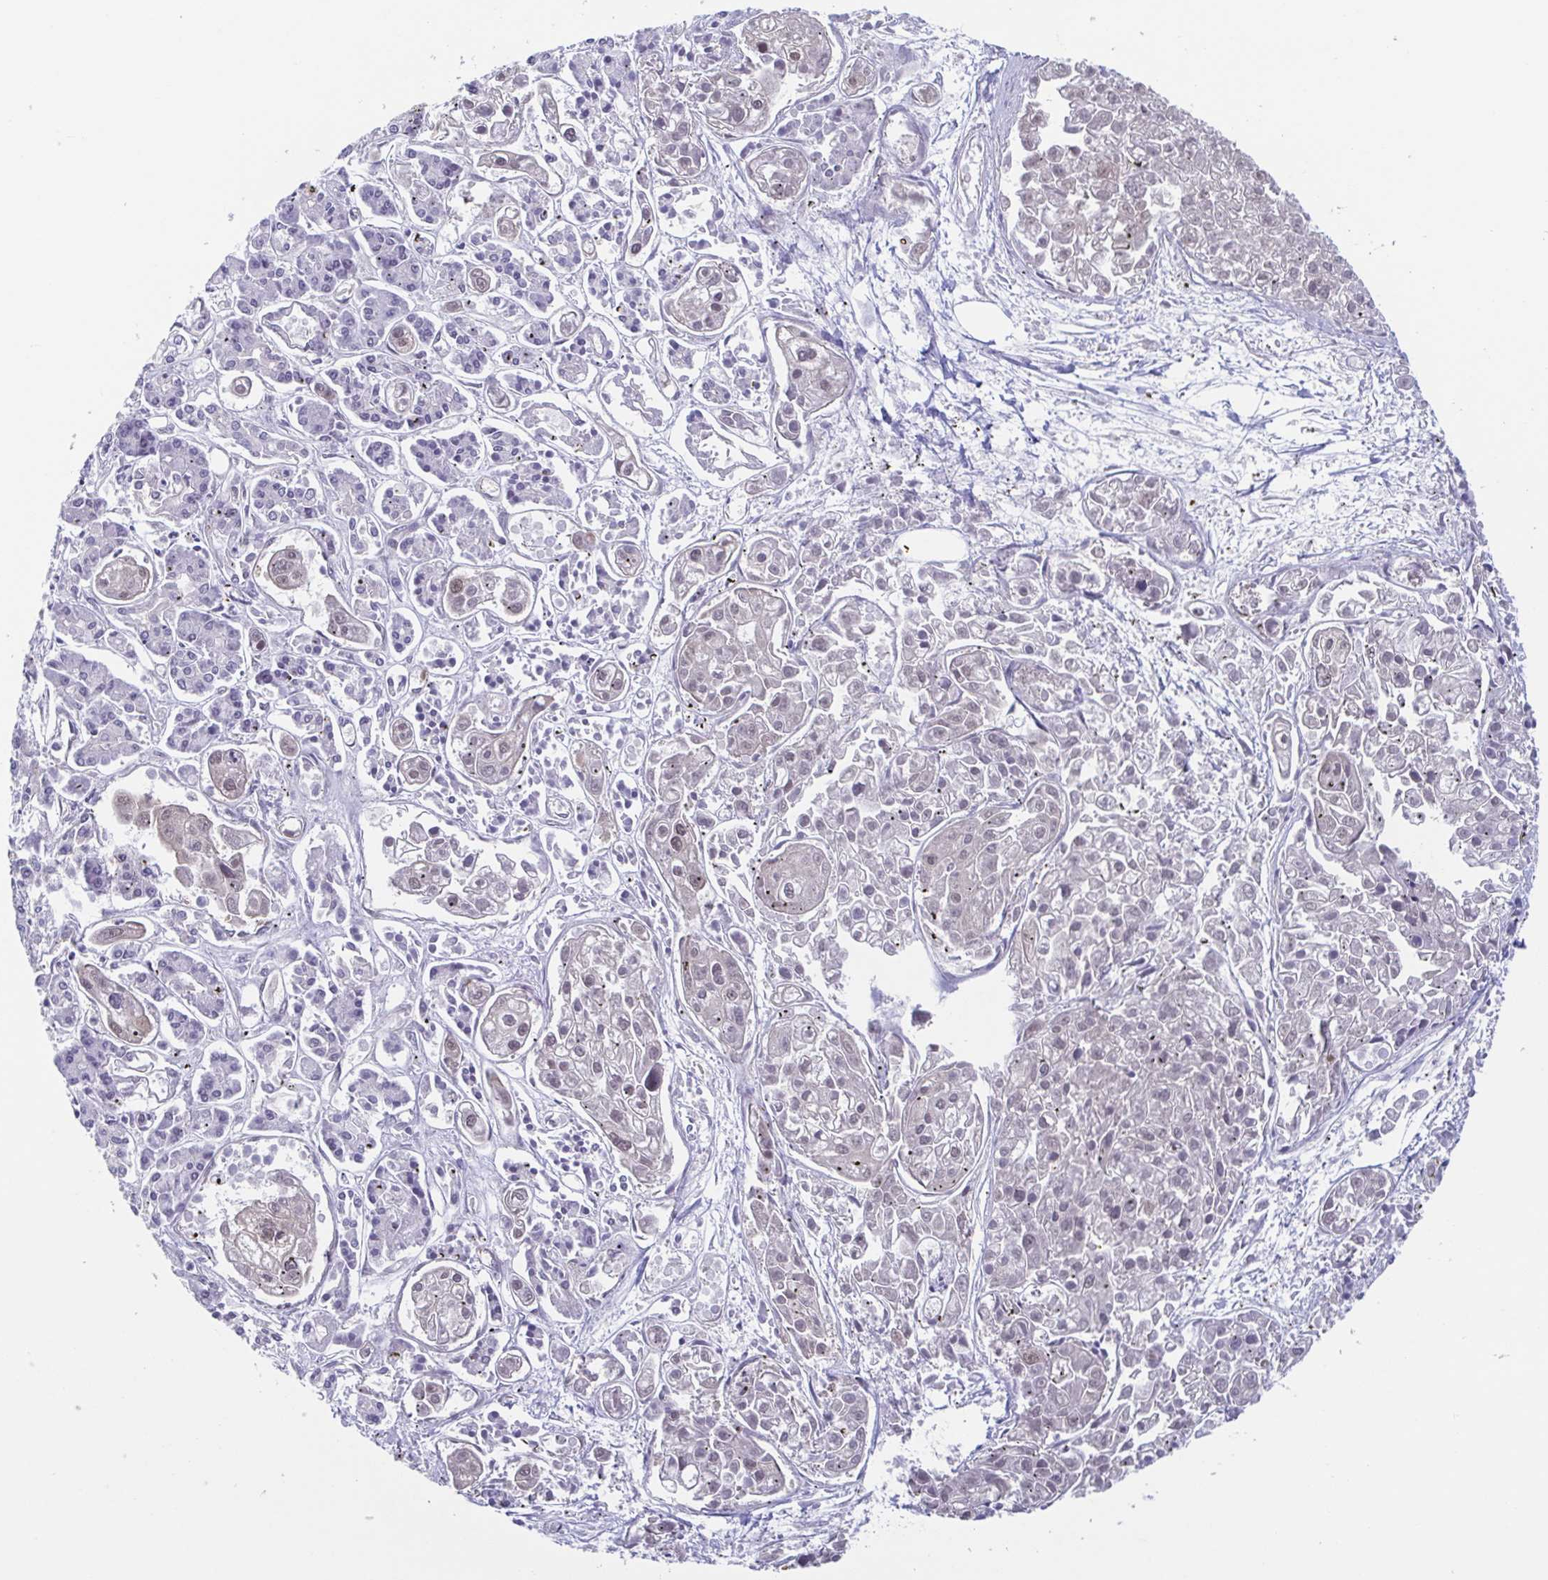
{"staining": {"intensity": "negative", "quantity": "none", "location": "none"}, "tissue": "pancreatic cancer", "cell_type": "Tumor cells", "image_type": "cancer", "snomed": [{"axis": "morphology", "description": "Adenocarcinoma, NOS"}, {"axis": "topography", "description": "Pancreas"}], "caption": "A high-resolution histopathology image shows IHC staining of pancreatic cancer (adenocarcinoma), which displays no significant positivity in tumor cells. The staining is performed using DAB (3,3'-diaminobenzidine) brown chromogen with nuclei counter-stained in using hematoxylin.", "gene": "TEX12", "patient": {"sex": "male", "age": 85}}